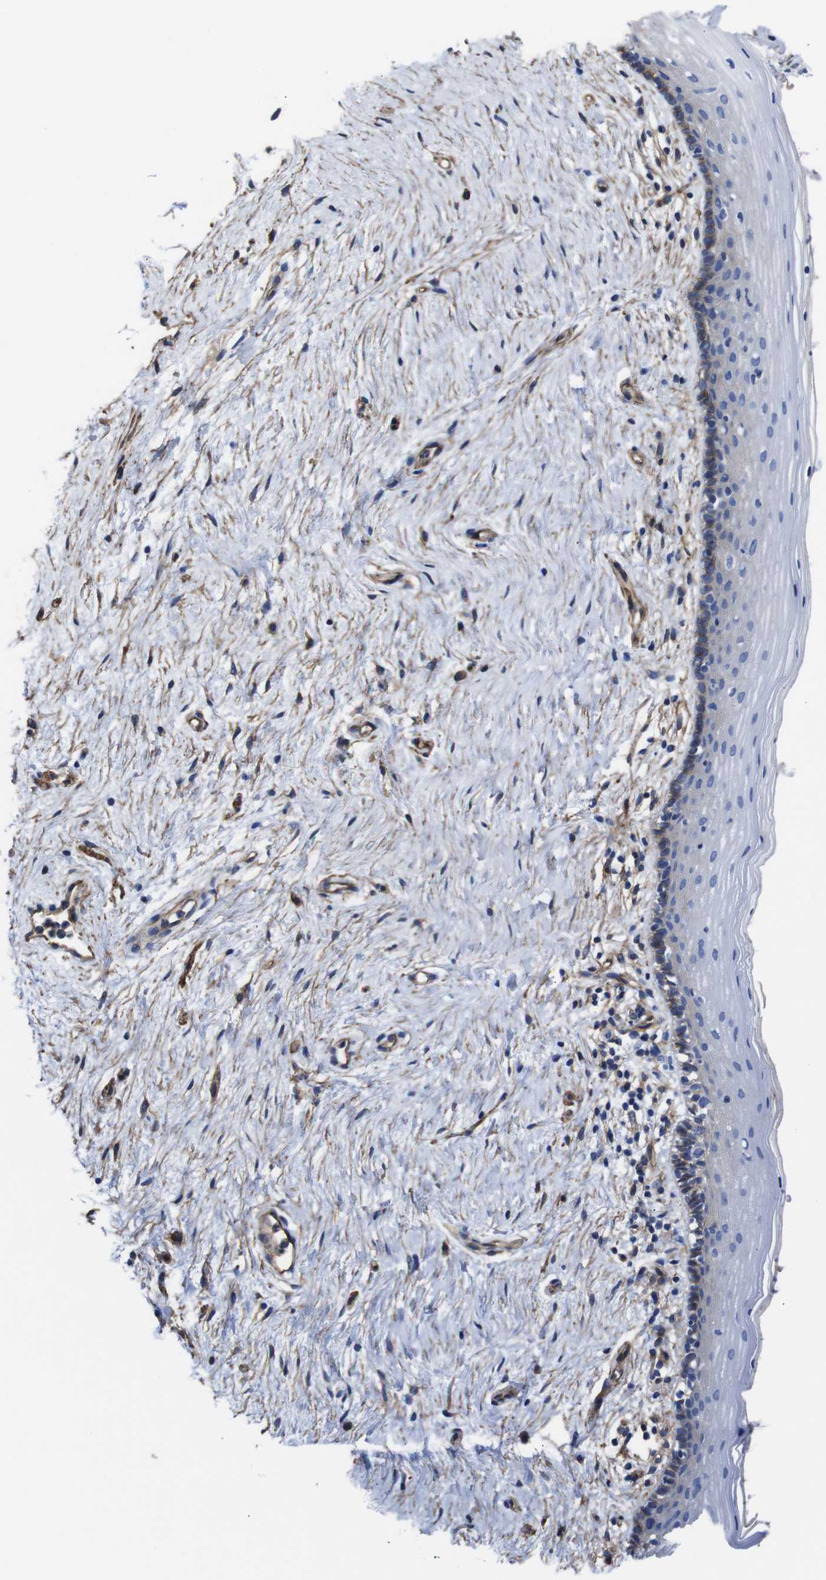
{"staining": {"intensity": "moderate", "quantity": "<25%", "location": "cytoplasmic/membranous"}, "tissue": "vagina", "cell_type": "Squamous epithelial cells", "image_type": "normal", "snomed": [{"axis": "morphology", "description": "Normal tissue, NOS"}, {"axis": "topography", "description": "Vagina"}], "caption": "Immunohistochemical staining of benign human vagina displays <25% levels of moderate cytoplasmic/membranous protein positivity in about <25% of squamous epithelial cells. (Stains: DAB in brown, nuclei in blue, Microscopy: brightfield microscopy at high magnification).", "gene": "SPTBN1", "patient": {"sex": "female", "age": 44}}